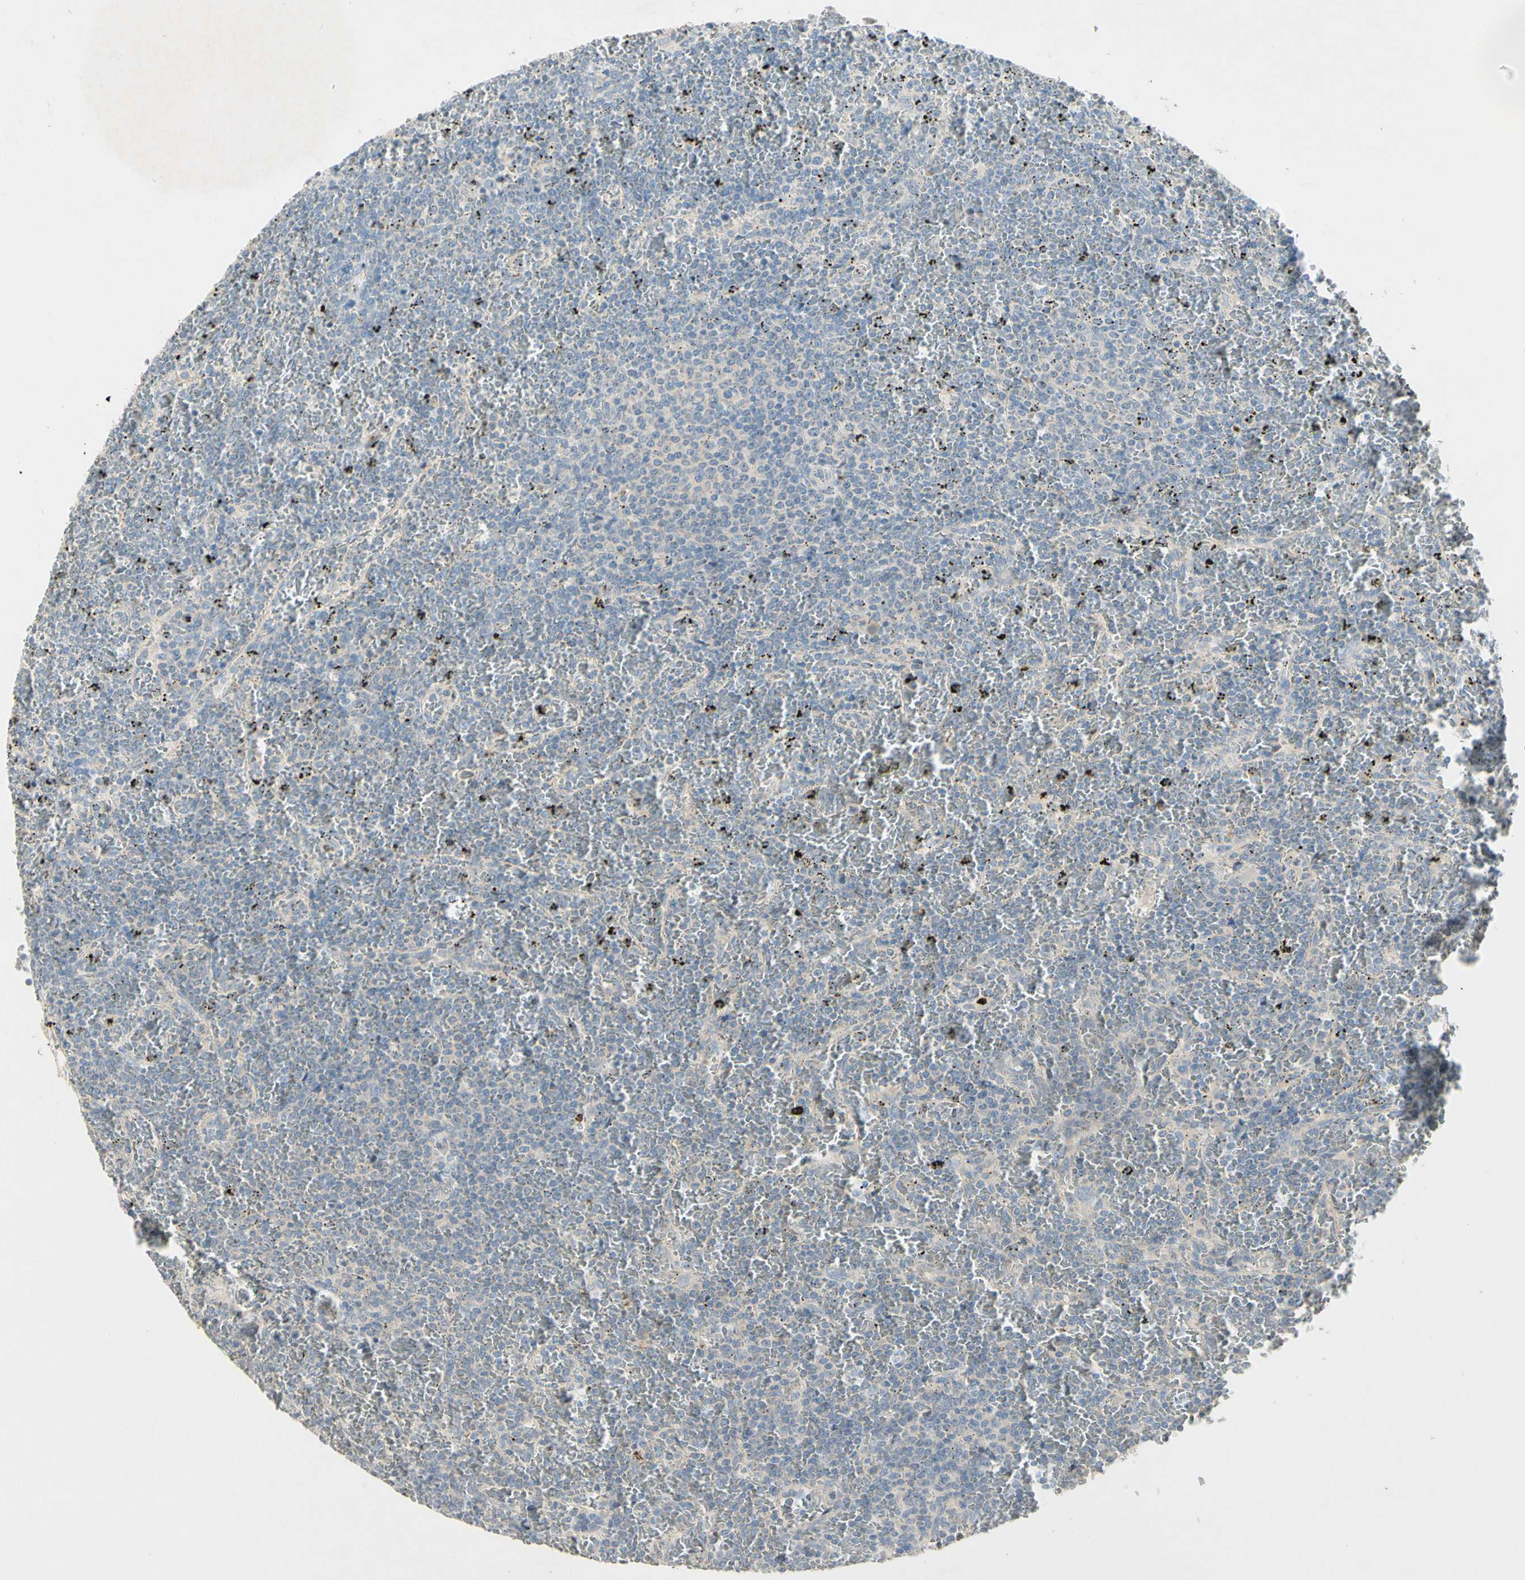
{"staining": {"intensity": "negative", "quantity": "none", "location": "none"}, "tissue": "lymphoma", "cell_type": "Tumor cells", "image_type": "cancer", "snomed": [{"axis": "morphology", "description": "Malignant lymphoma, non-Hodgkin's type, Low grade"}, {"axis": "topography", "description": "Spleen"}], "caption": "This is a micrograph of IHC staining of lymphoma, which shows no staining in tumor cells. (DAB immunohistochemistry (IHC) with hematoxylin counter stain).", "gene": "PRSS21", "patient": {"sex": "female", "age": 77}}